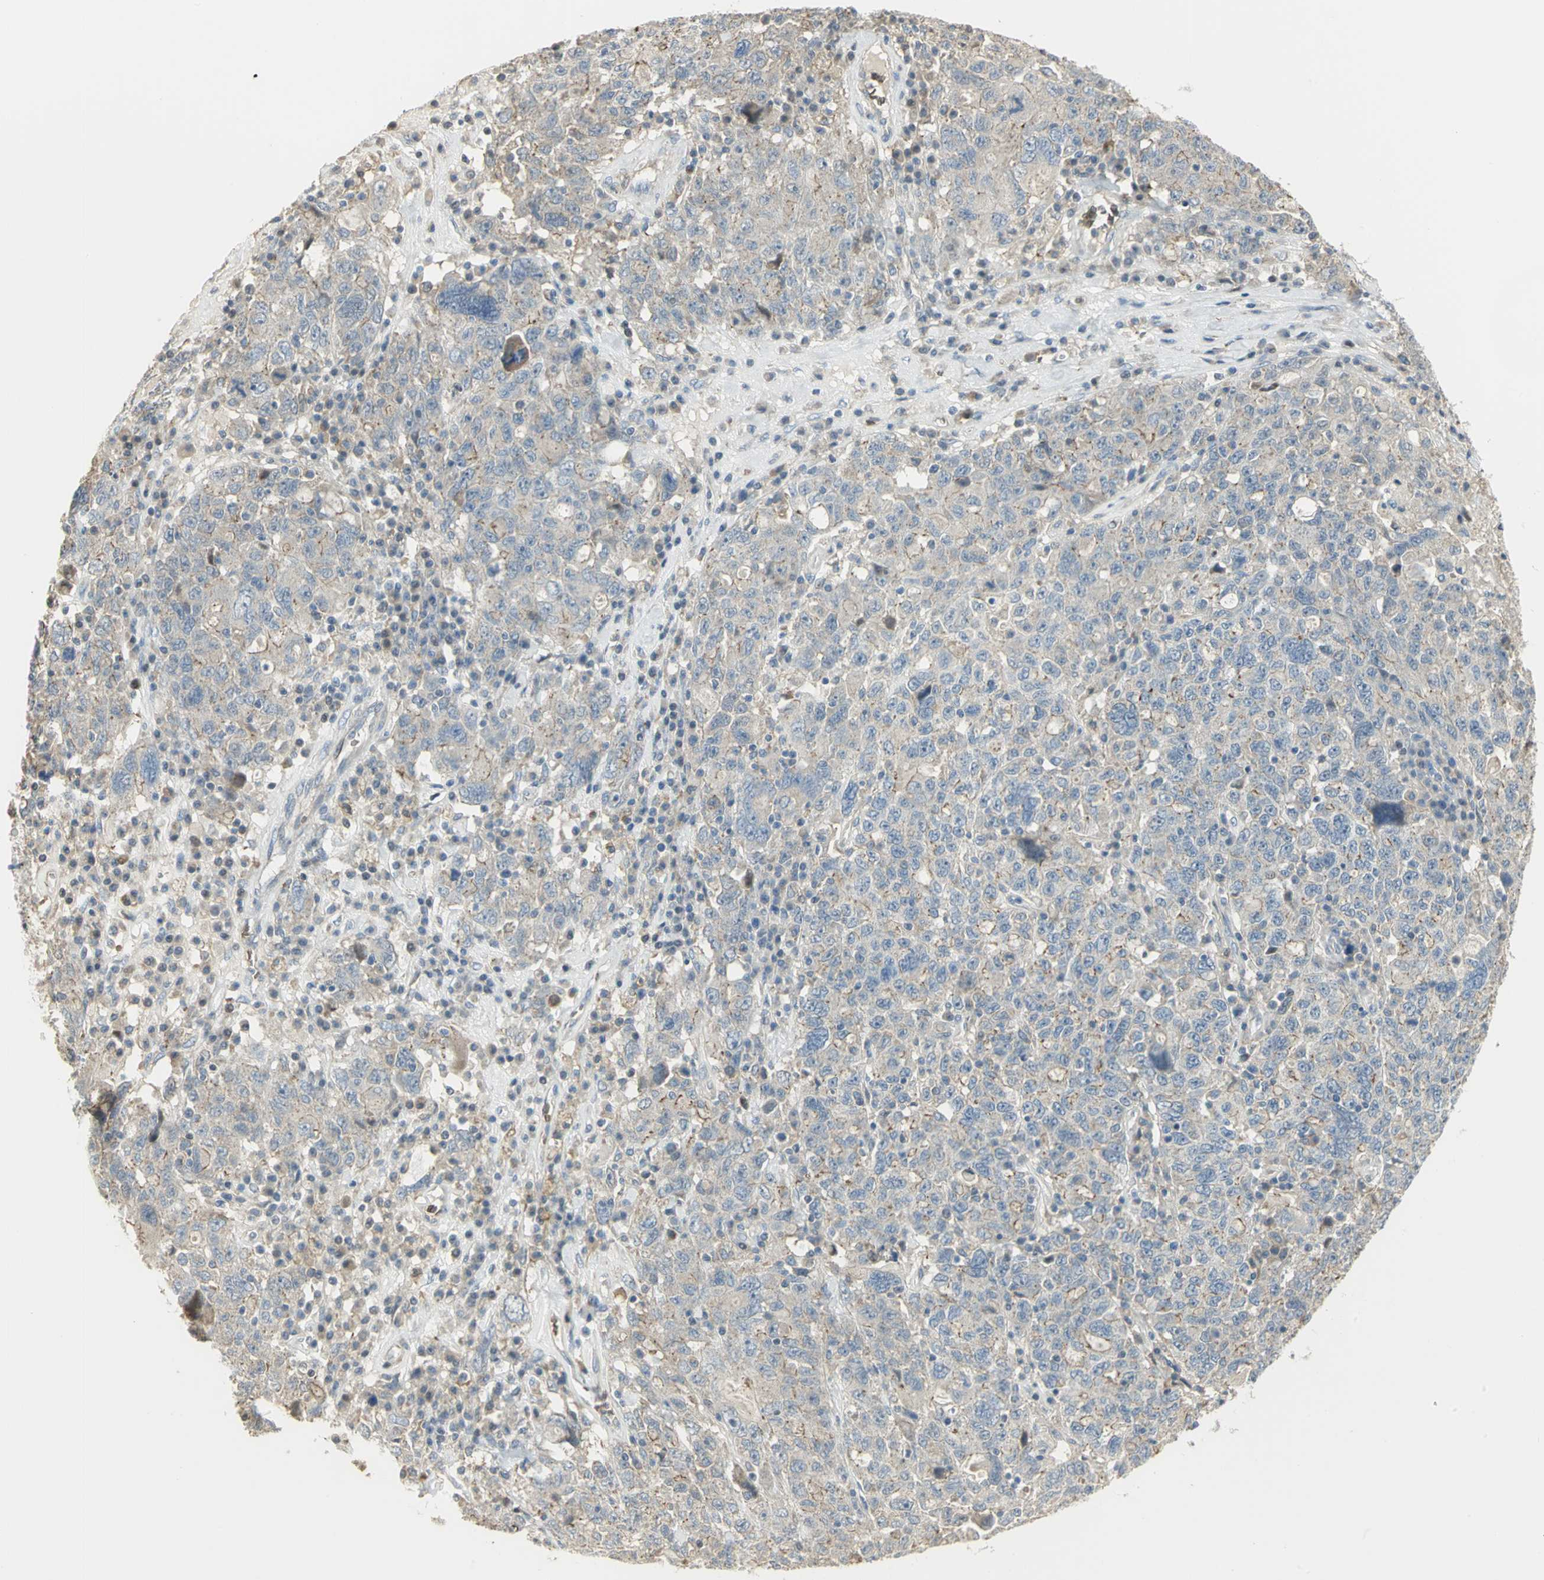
{"staining": {"intensity": "weak", "quantity": ">75%", "location": "cytoplasmic/membranous"}, "tissue": "ovarian cancer", "cell_type": "Tumor cells", "image_type": "cancer", "snomed": [{"axis": "morphology", "description": "Carcinoma, endometroid"}, {"axis": "topography", "description": "Ovary"}], "caption": "A high-resolution image shows immunohistochemistry staining of endometroid carcinoma (ovarian), which exhibits weak cytoplasmic/membranous expression in about >75% of tumor cells.", "gene": "ANK1", "patient": {"sex": "female", "age": 62}}